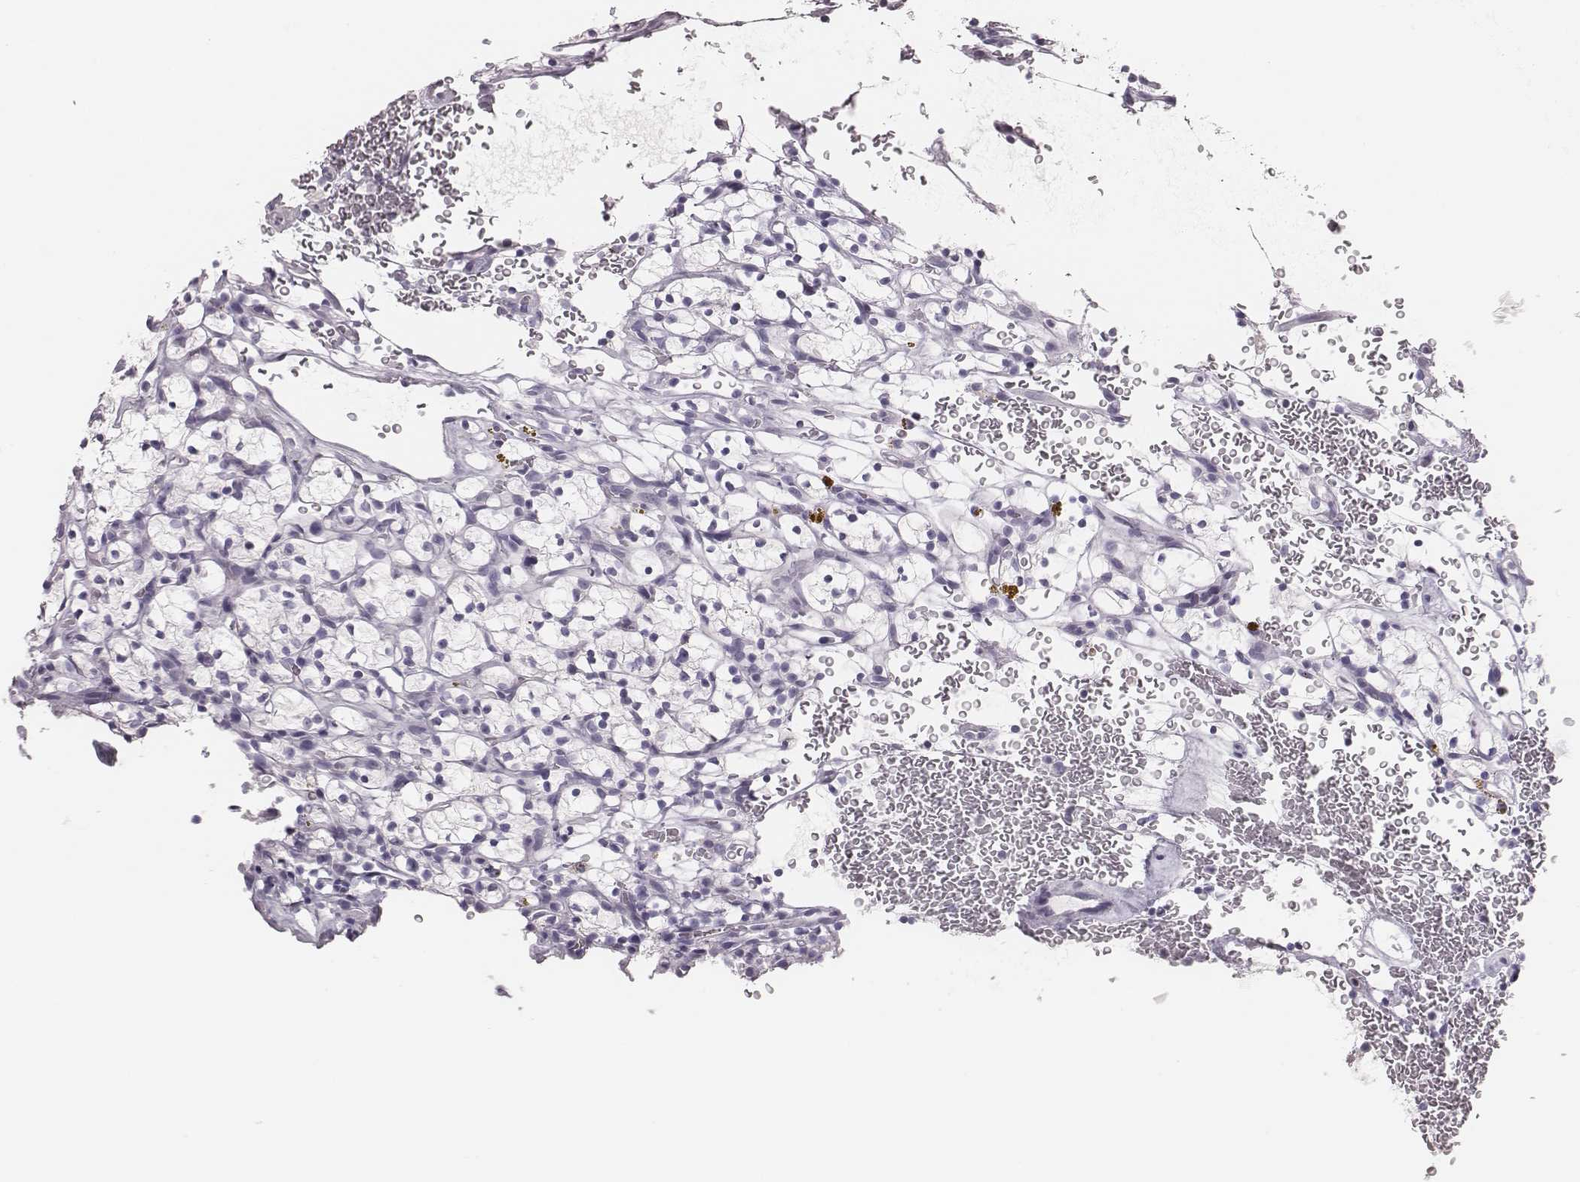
{"staining": {"intensity": "negative", "quantity": "none", "location": "none"}, "tissue": "renal cancer", "cell_type": "Tumor cells", "image_type": "cancer", "snomed": [{"axis": "morphology", "description": "Adenocarcinoma, NOS"}, {"axis": "topography", "description": "Kidney"}], "caption": "Immunohistochemistry (IHC) of renal cancer demonstrates no positivity in tumor cells.", "gene": "H1-6", "patient": {"sex": "female", "age": 64}}